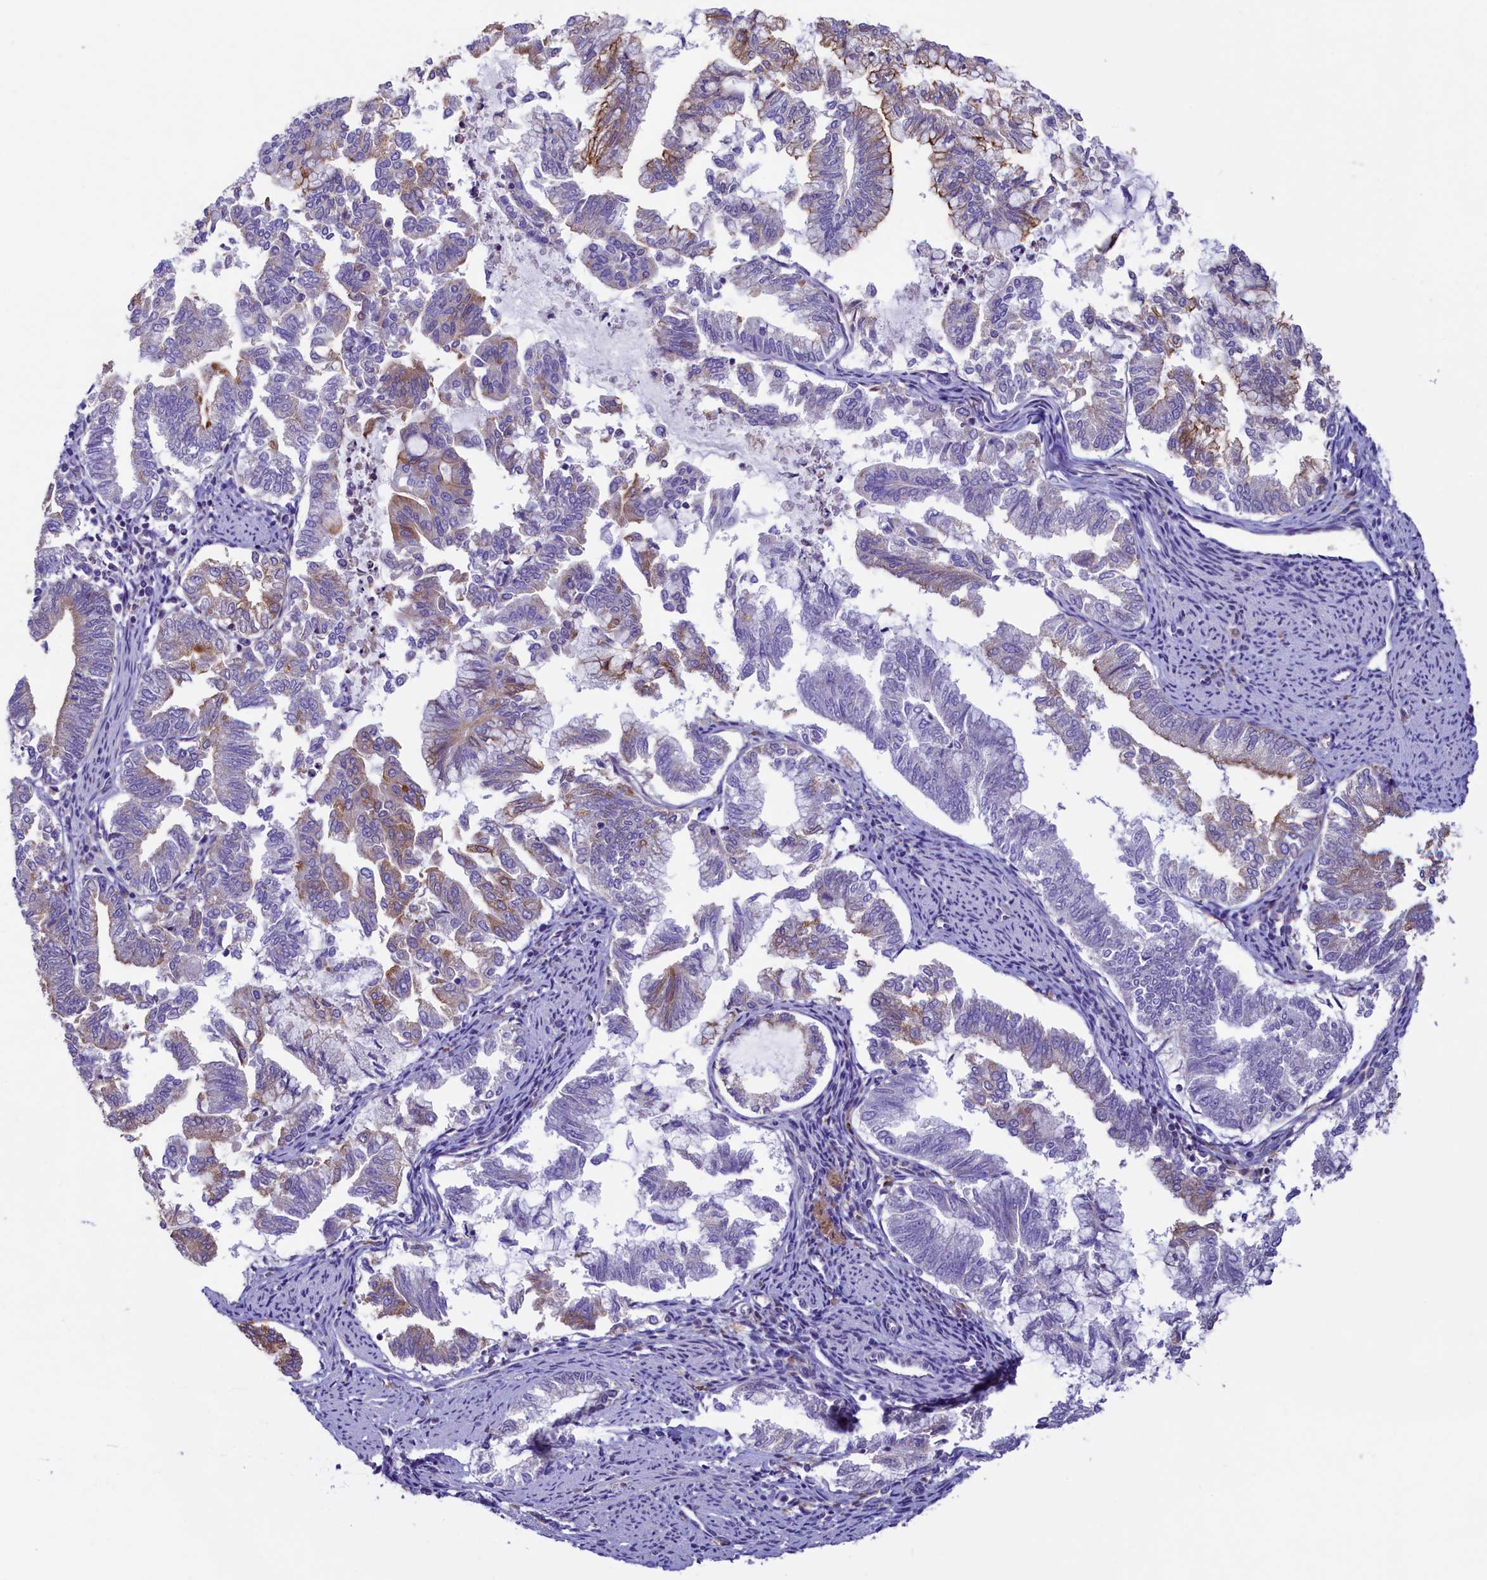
{"staining": {"intensity": "weak", "quantity": "25%-75%", "location": "cytoplasmic/membranous"}, "tissue": "endometrial cancer", "cell_type": "Tumor cells", "image_type": "cancer", "snomed": [{"axis": "morphology", "description": "Adenocarcinoma, NOS"}, {"axis": "topography", "description": "Endometrium"}], "caption": "Endometrial cancer (adenocarcinoma) stained with DAB IHC demonstrates low levels of weak cytoplasmic/membranous positivity in about 25%-75% of tumor cells. Nuclei are stained in blue.", "gene": "HPS6", "patient": {"sex": "female", "age": 79}}